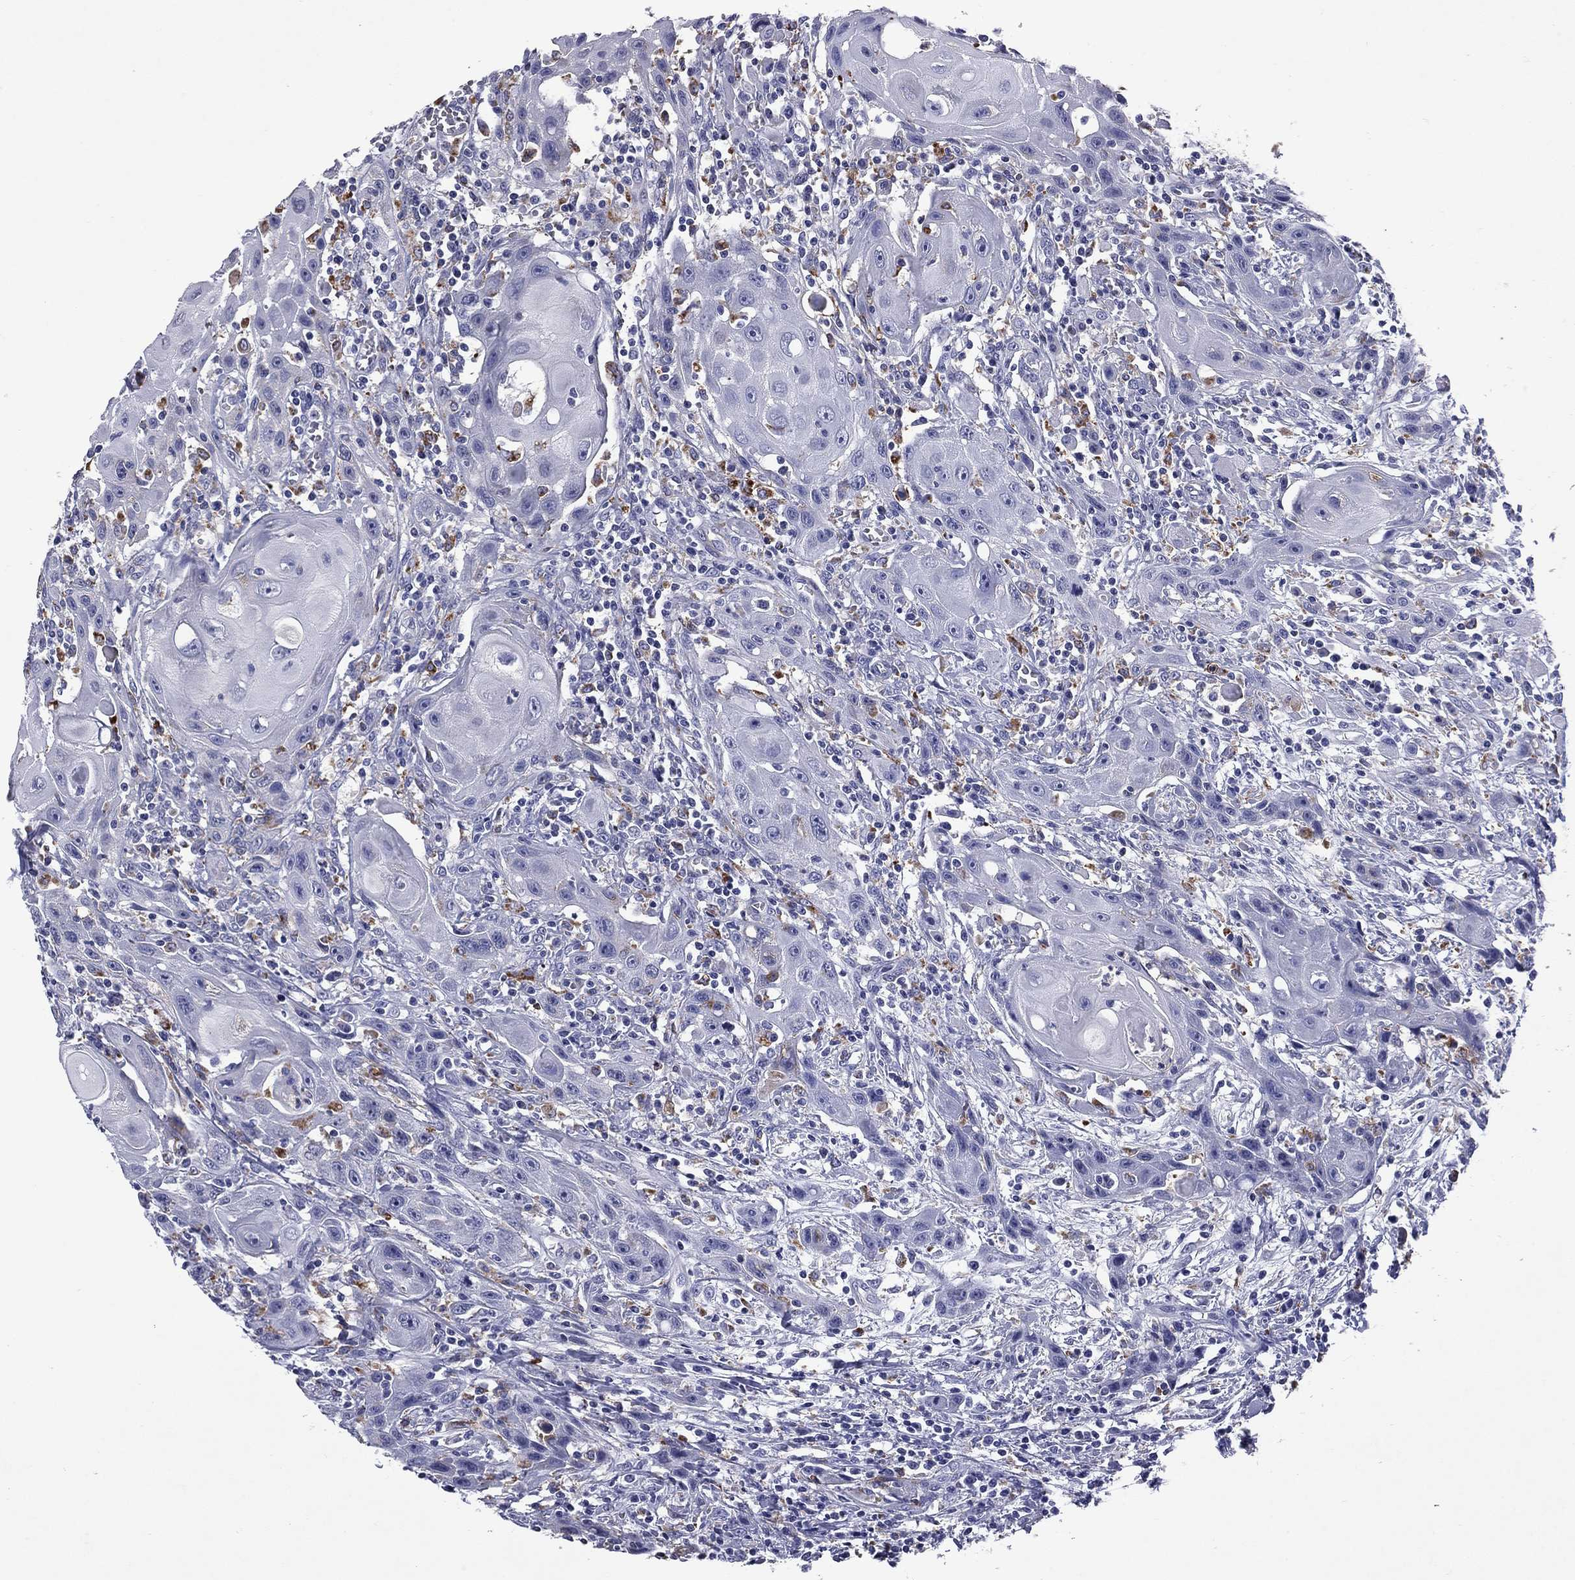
{"staining": {"intensity": "negative", "quantity": "none", "location": "none"}, "tissue": "head and neck cancer", "cell_type": "Tumor cells", "image_type": "cancer", "snomed": [{"axis": "morphology", "description": "Normal tissue, NOS"}, {"axis": "morphology", "description": "Squamous cell carcinoma, NOS"}, {"axis": "topography", "description": "Oral tissue"}, {"axis": "topography", "description": "Head-Neck"}], "caption": "Protein analysis of head and neck squamous cell carcinoma exhibits no significant expression in tumor cells. The staining is performed using DAB (3,3'-diaminobenzidine) brown chromogen with nuclei counter-stained in using hematoxylin.", "gene": "MADCAM1", "patient": {"sex": "male", "age": 71}}